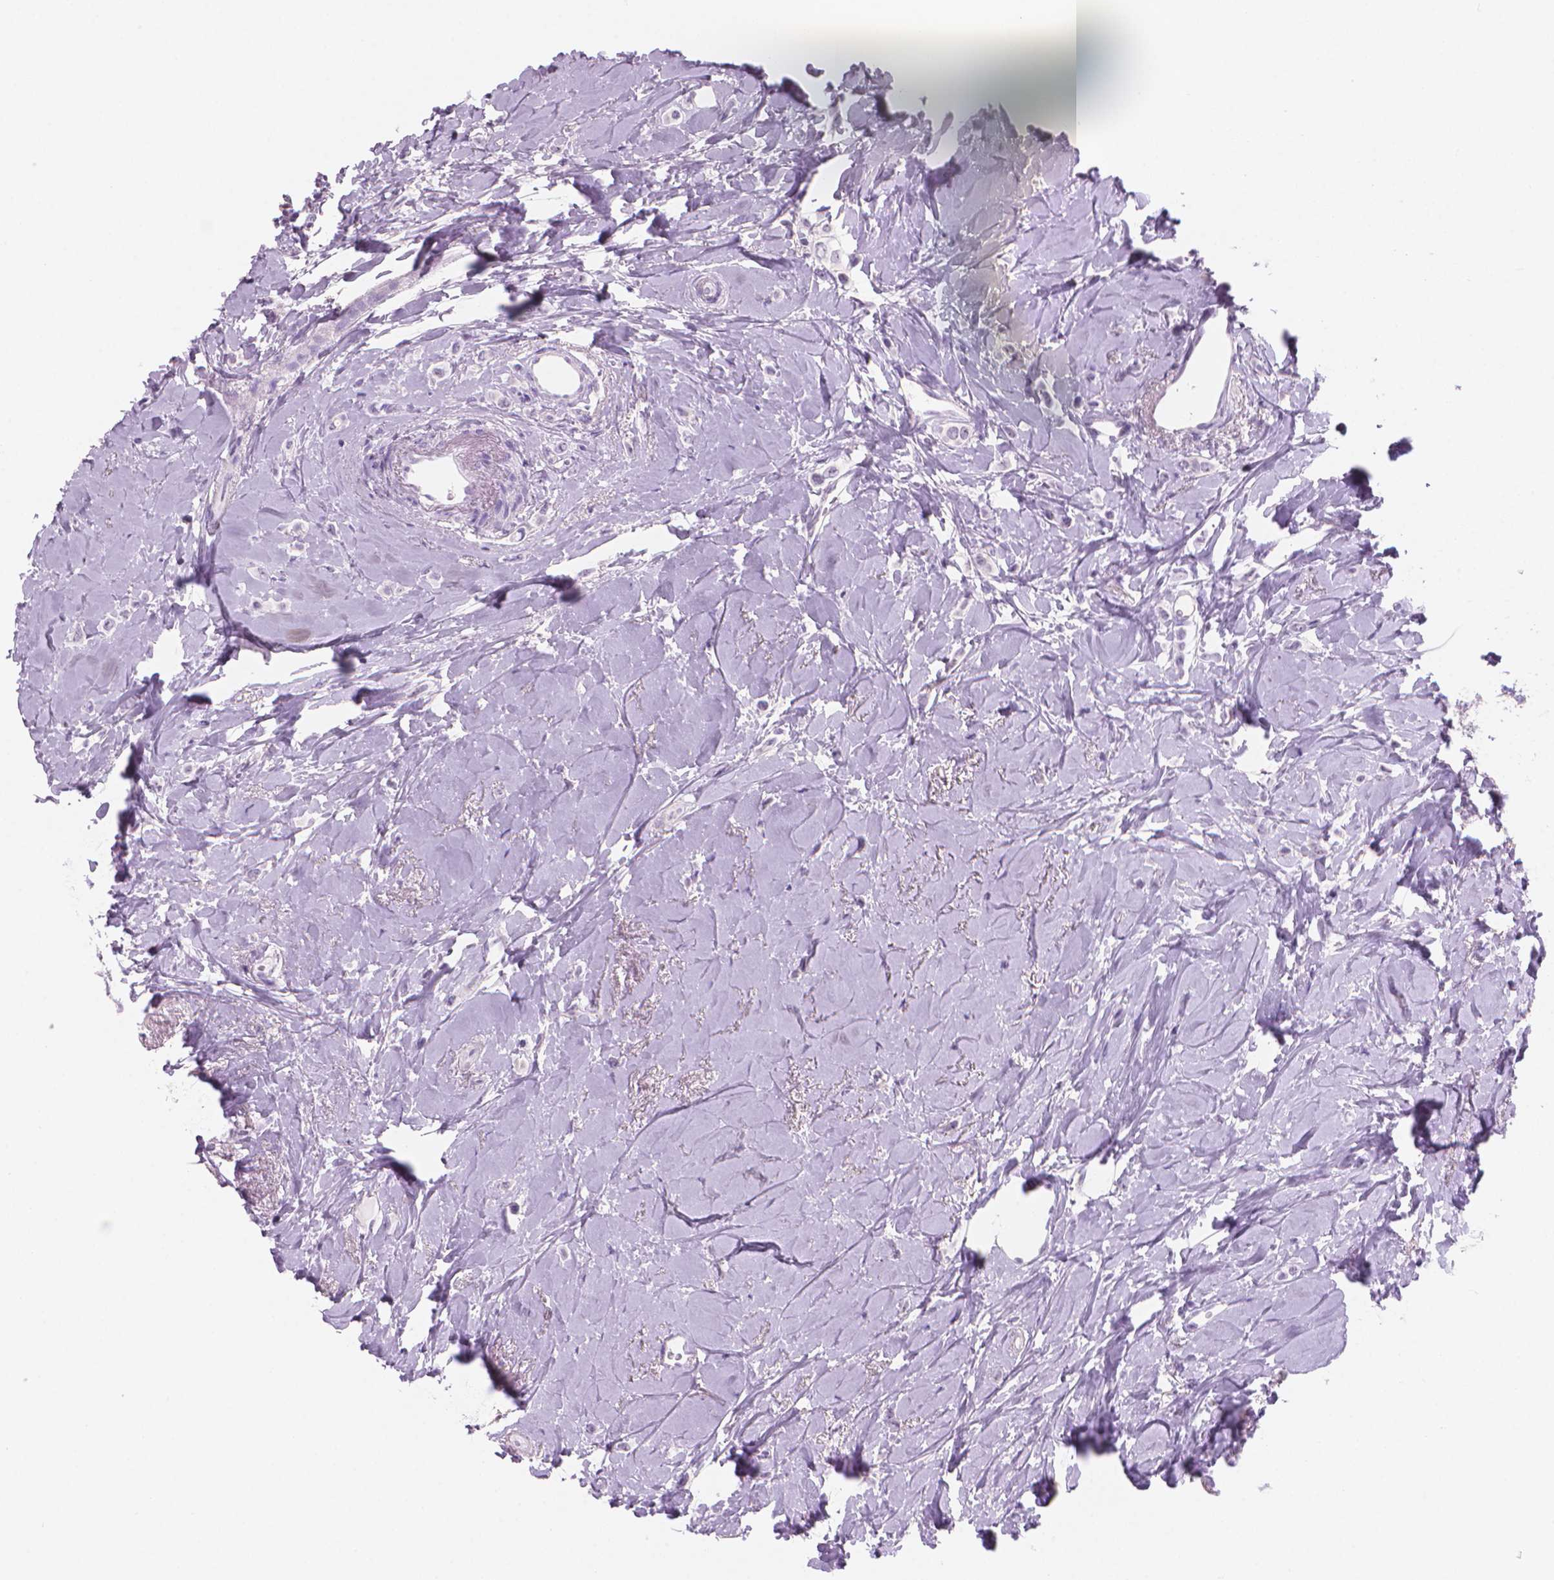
{"staining": {"intensity": "negative", "quantity": "none", "location": "none"}, "tissue": "breast cancer", "cell_type": "Tumor cells", "image_type": "cancer", "snomed": [{"axis": "morphology", "description": "Lobular carcinoma"}, {"axis": "topography", "description": "Breast"}], "caption": "Immunohistochemistry (IHC) micrograph of breast lobular carcinoma stained for a protein (brown), which shows no positivity in tumor cells.", "gene": "ENSG00000187186", "patient": {"sex": "female", "age": 66}}